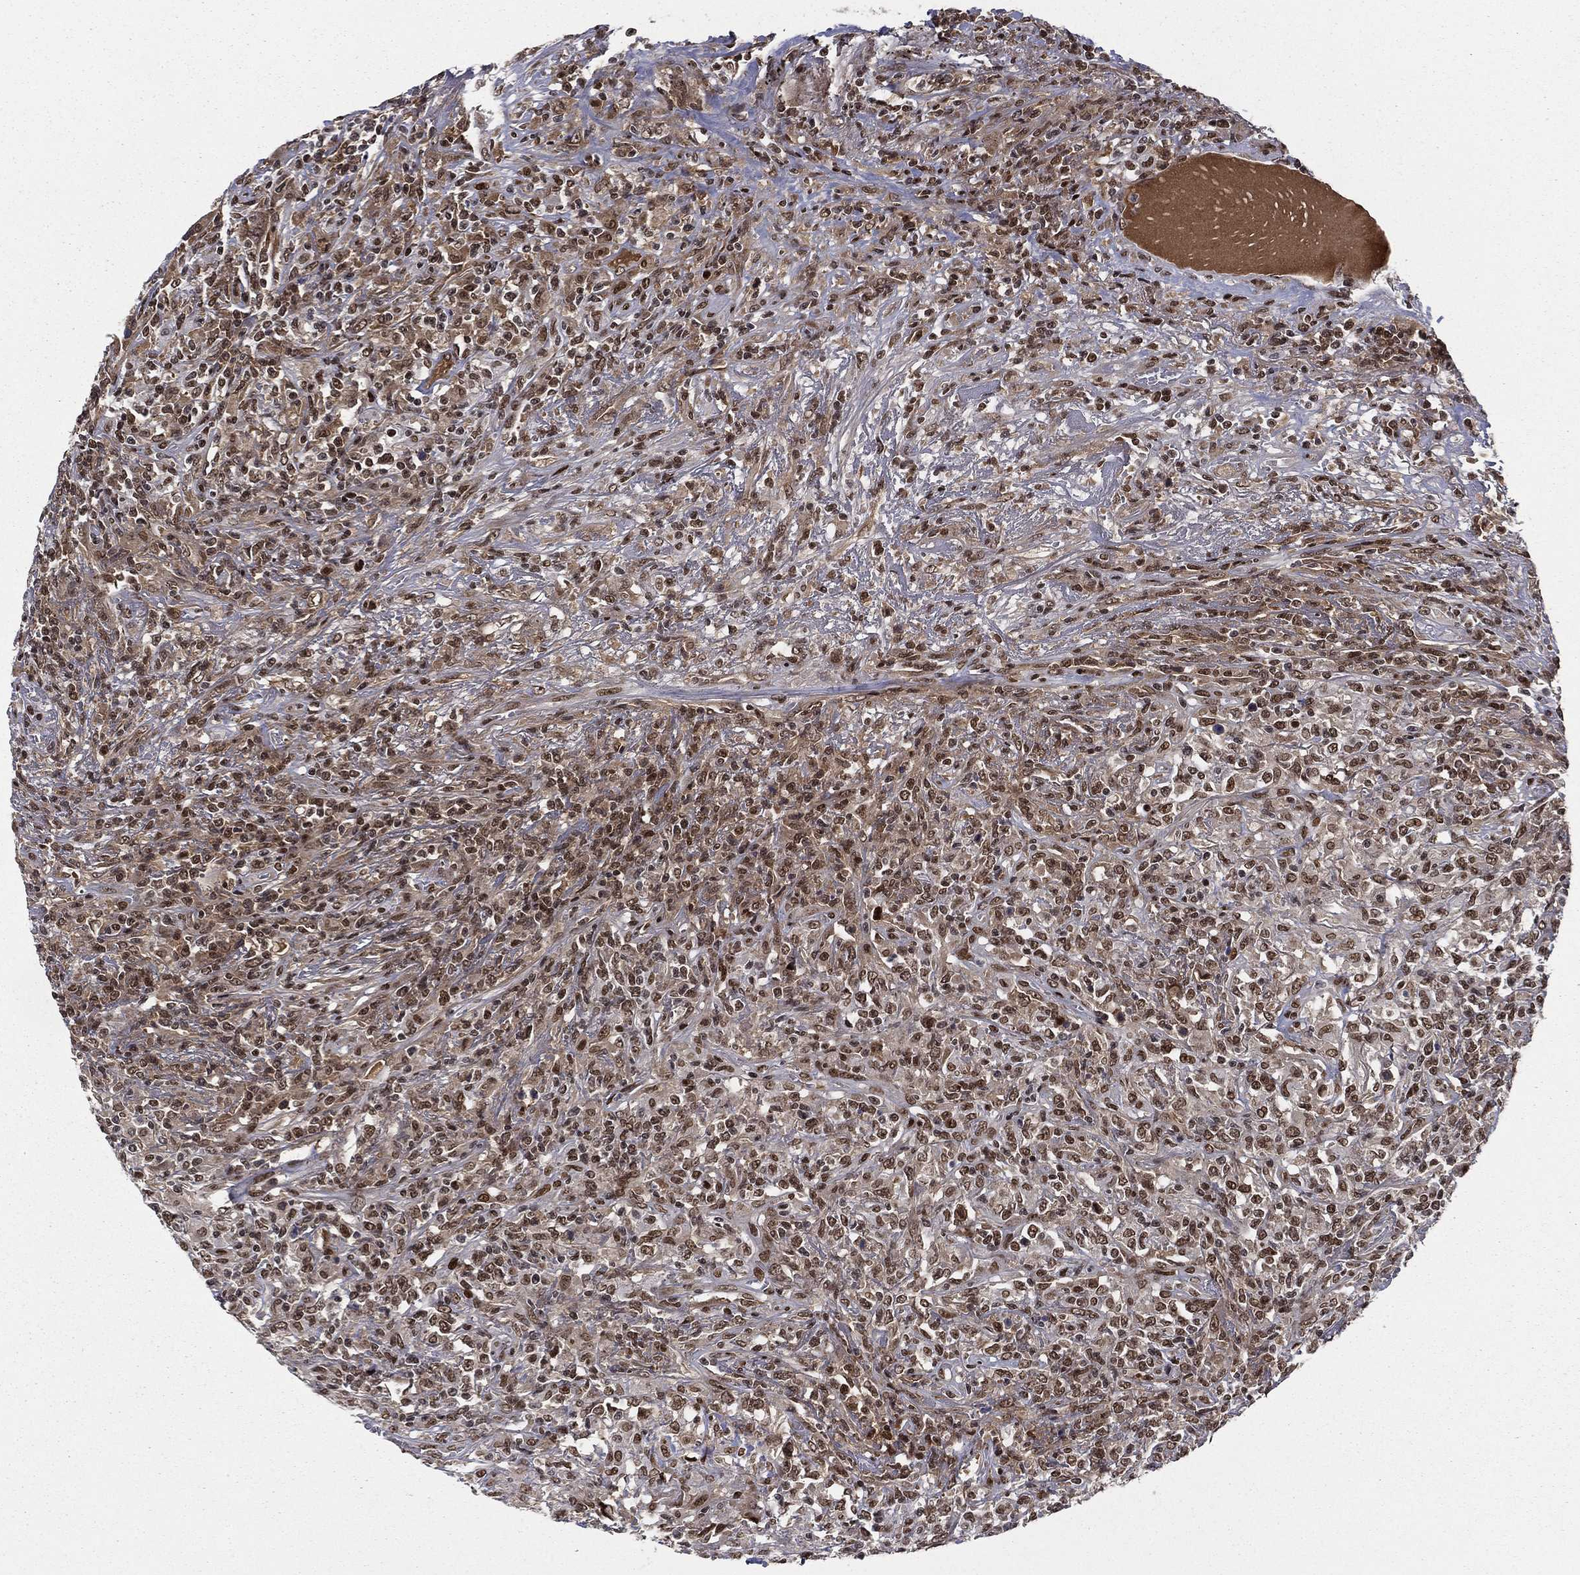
{"staining": {"intensity": "moderate", "quantity": ">75%", "location": "nuclear"}, "tissue": "lymphoma", "cell_type": "Tumor cells", "image_type": "cancer", "snomed": [{"axis": "morphology", "description": "Malignant lymphoma, non-Hodgkin's type, High grade"}, {"axis": "topography", "description": "Lung"}], "caption": "High-power microscopy captured an immunohistochemistry histopathology image of lymphoma, revealing moderate nuclear expression in approximately >75% of tumor cells.", "gene": "RTF1", "patient": {"sex": "male", "age": 79}}